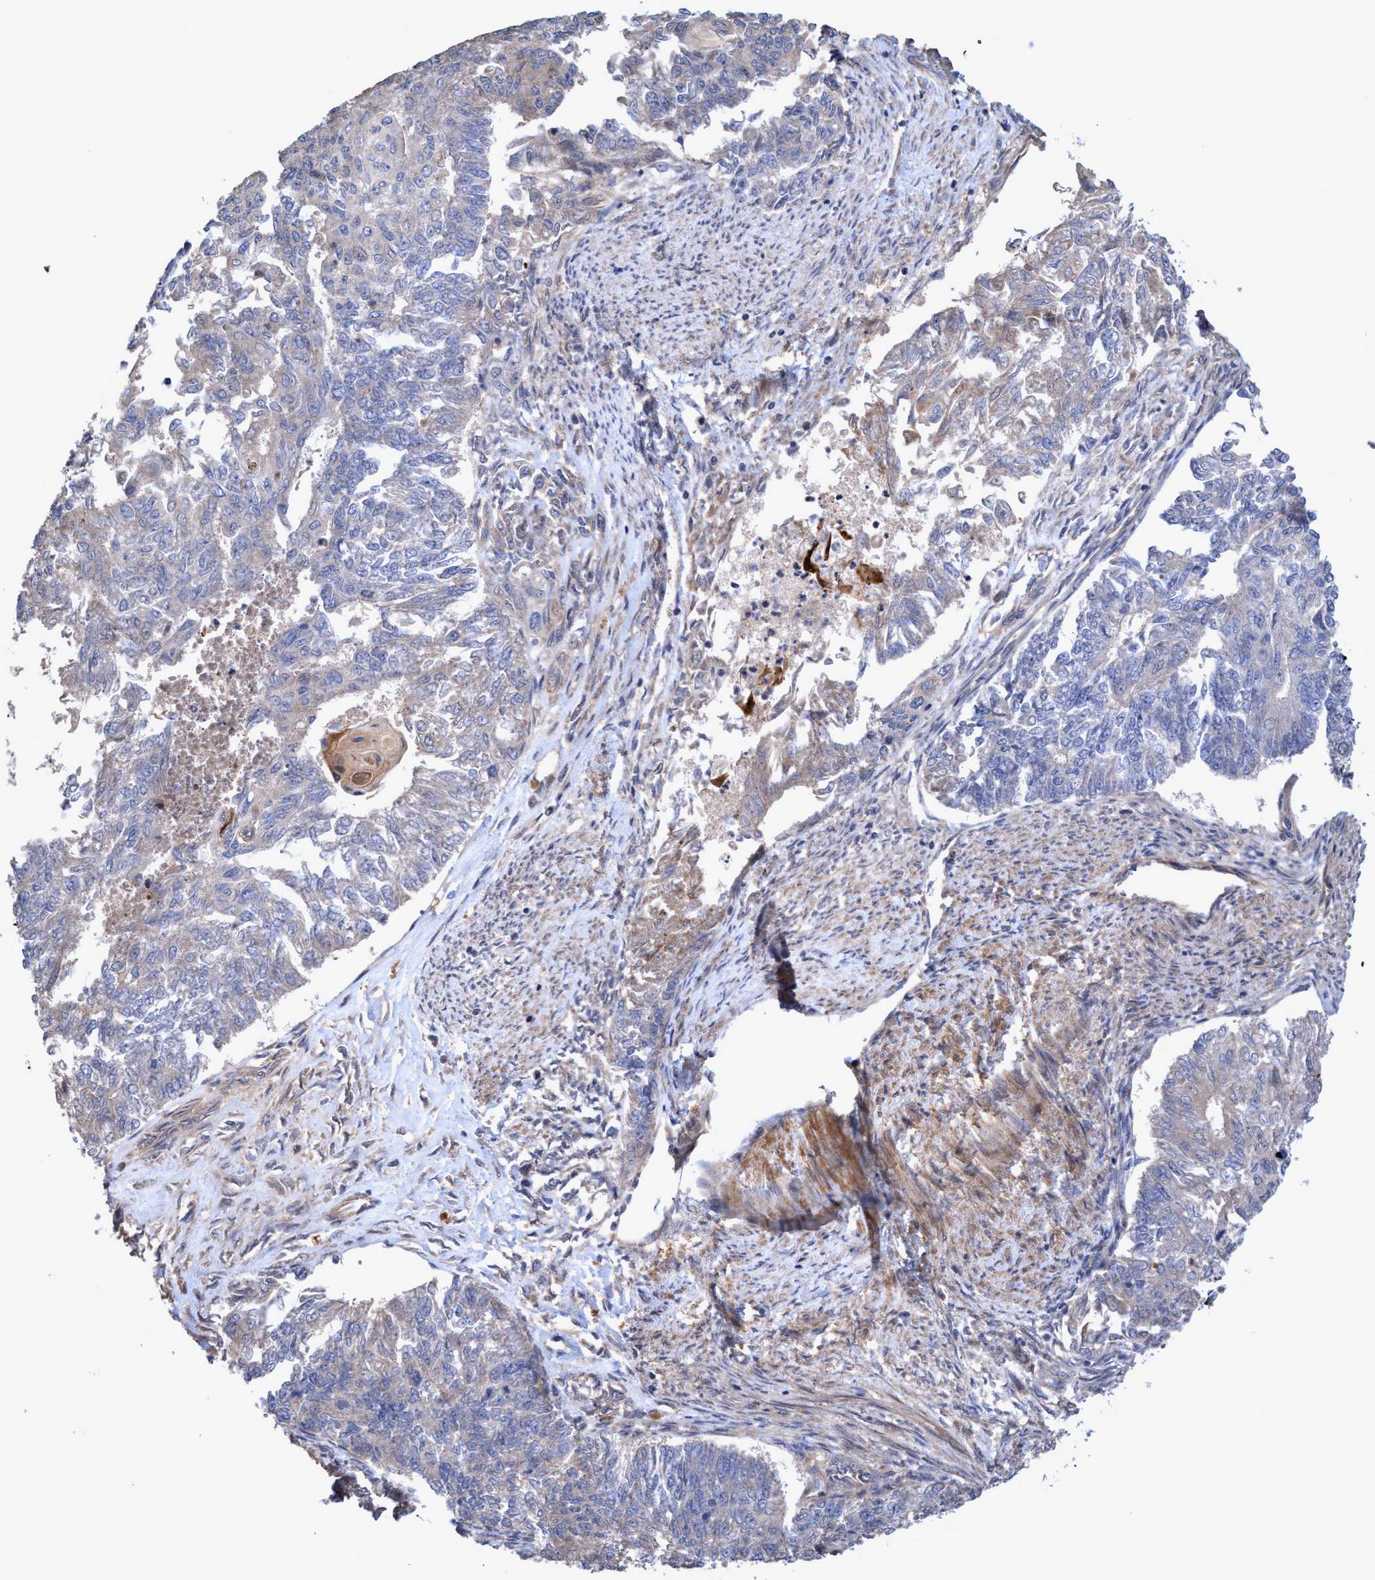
{"staining": {"intensity": "negative", "quantity": "none", "location": "none"}, "tissue": "endometrial cancer", "cell_type": "Tumor cells", "image_type": "cancer", "snomed": [{"axis": "morphology", "description": "Adenocarcinoma, NOS"}, {"axis": "topography", "description": "Endometrium"}], "caption": "This photomicrograph is of endometrial cancer stained with immunohistochemistry (IHC) to label a protein in brown with the nuclei are counter-stained blue. There is no staining in tumor cells.", "gene": "ZNF677", "patient": {"sex": "female", "age": 32}}